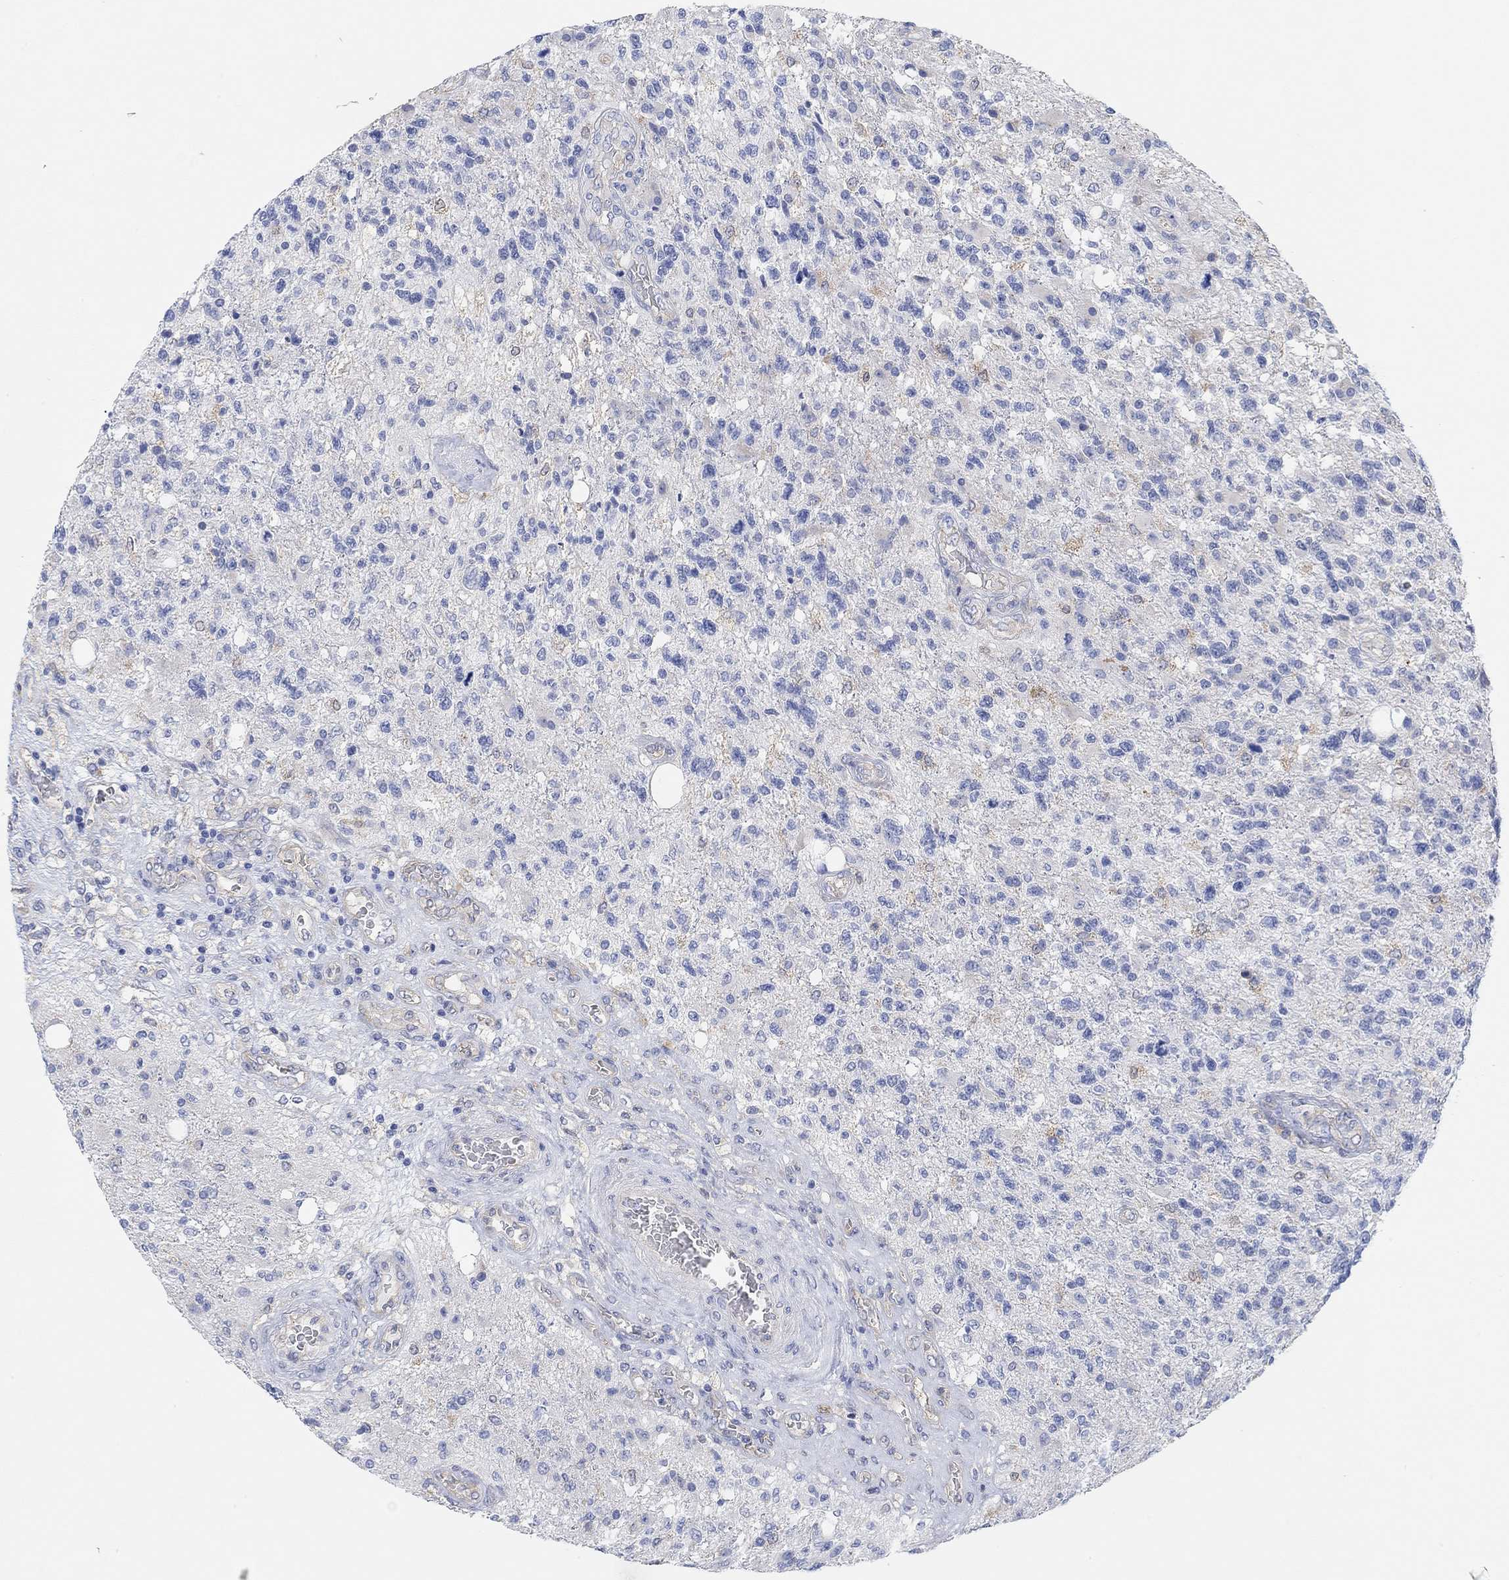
{"staining": {"intensity": "negative", "quantity": "none", "location": "none"}, "tissue": "glioma", "cell_type": "Tumor cells", "image_type": "cancer", "snomed": [{"axis": "morphology", "description": "Glioma, malignant, High grade"}, {"axis": "topography", "description": "Brain"}], "caption": "Immunohistochemistry (IHC) photomicrograph of neoplastic tissue: human malignant high-grade glioma stained with DAB (3,3'-diaminobenzidine) reveals no significant protein staining in tumor cells. (DAB IHC, high magnification).", "gene": "RGS1", "patient": {"sex": "male", "age": 56}}